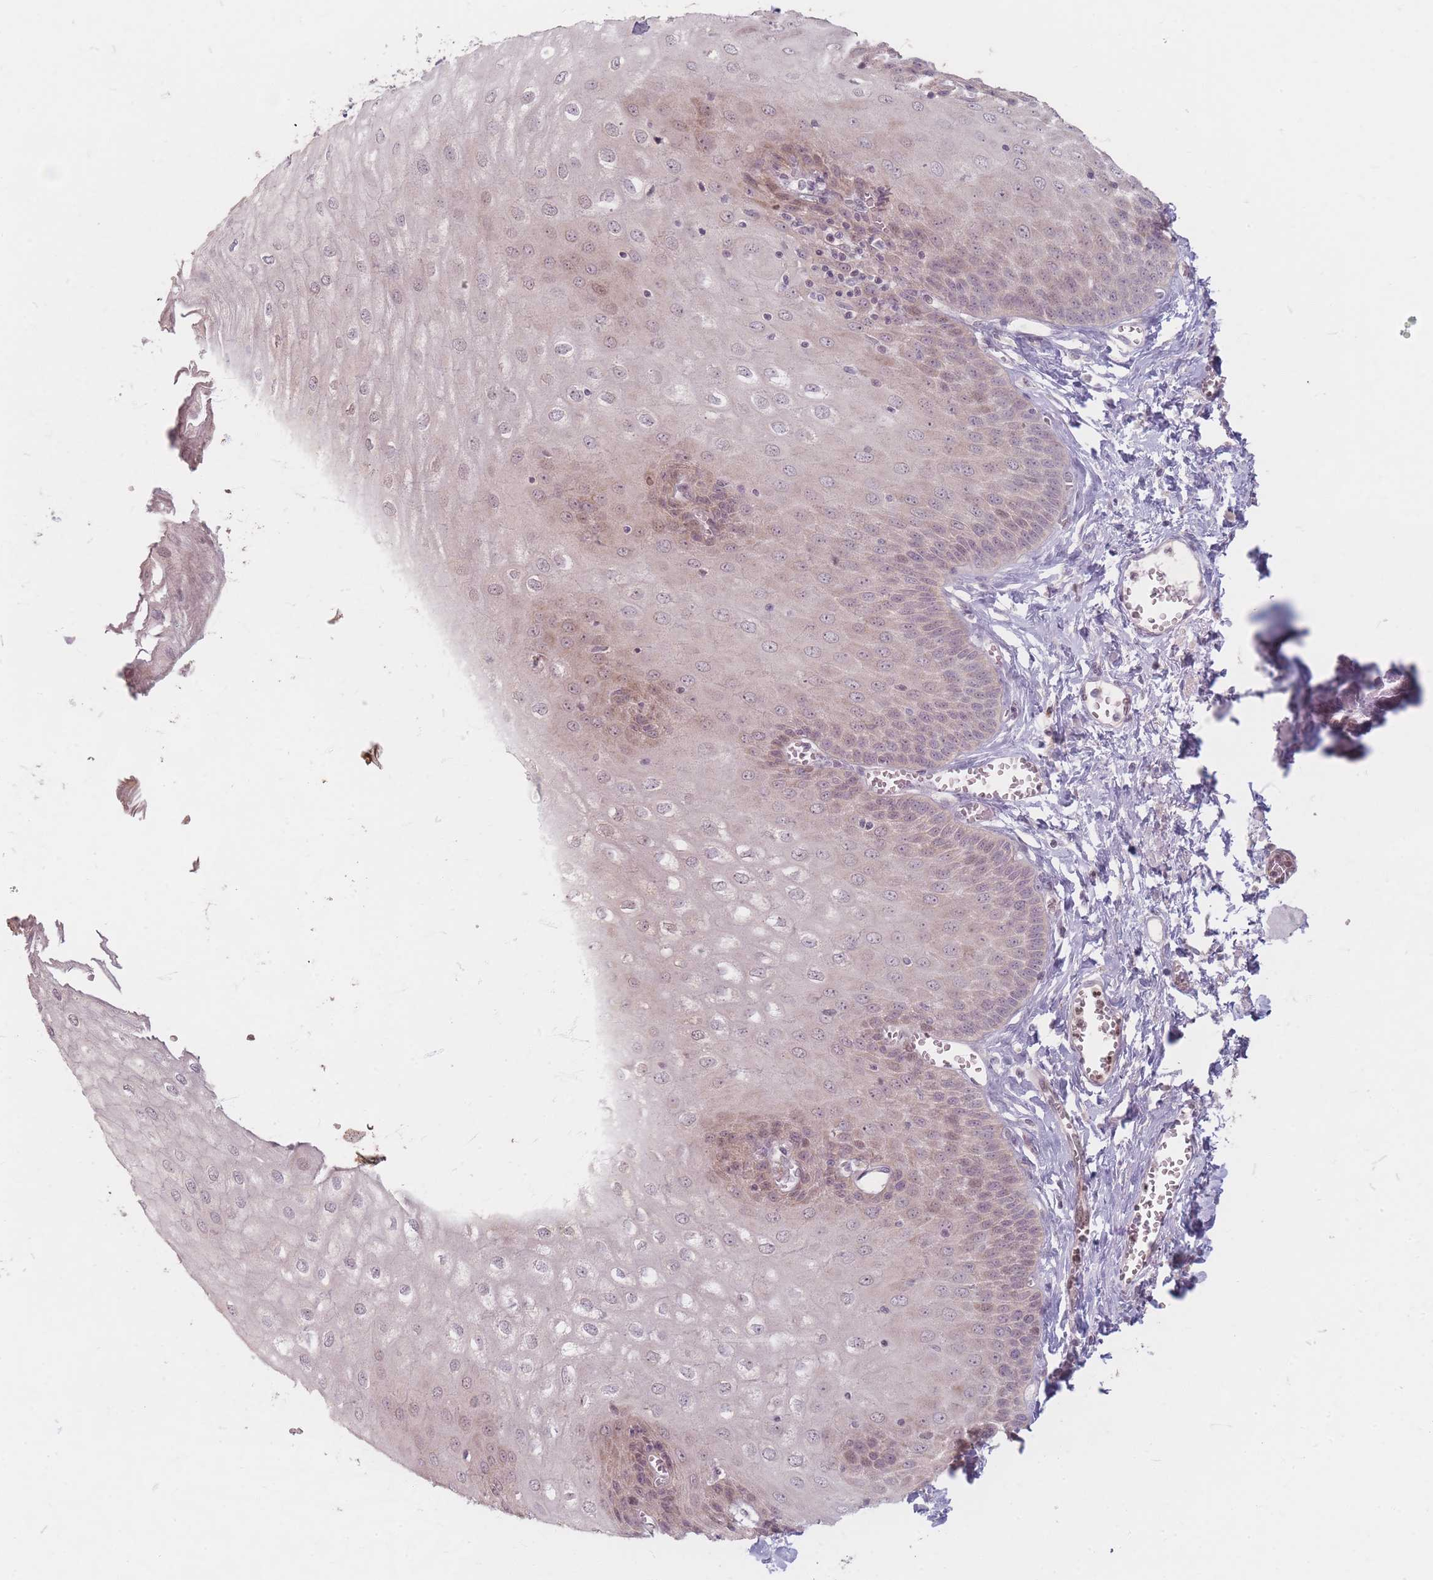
{"staining": {"intensity": "weak", "quantity": "25%-75%", "location": "cytoplasmic/membranous,nuclear"}, "tissue": "esophagus", "cell_type": "Squamous epithelial cells", "image_type": "normal", "snomed": [{"axis": "morphology", "description": "Normal tissue, NOS"}, {"axis": "topography", "description": "Esophagus"}], "caption": "DAB immunohistochemical staining of unremarkable human esophagus reveals weak cytoplasmic/membranous,nuclear protein staining in approximately 25%-75% of squamous epithelial cells.", "gene": "GABRA6", "patient": {"sex": "male", "age": 60}}